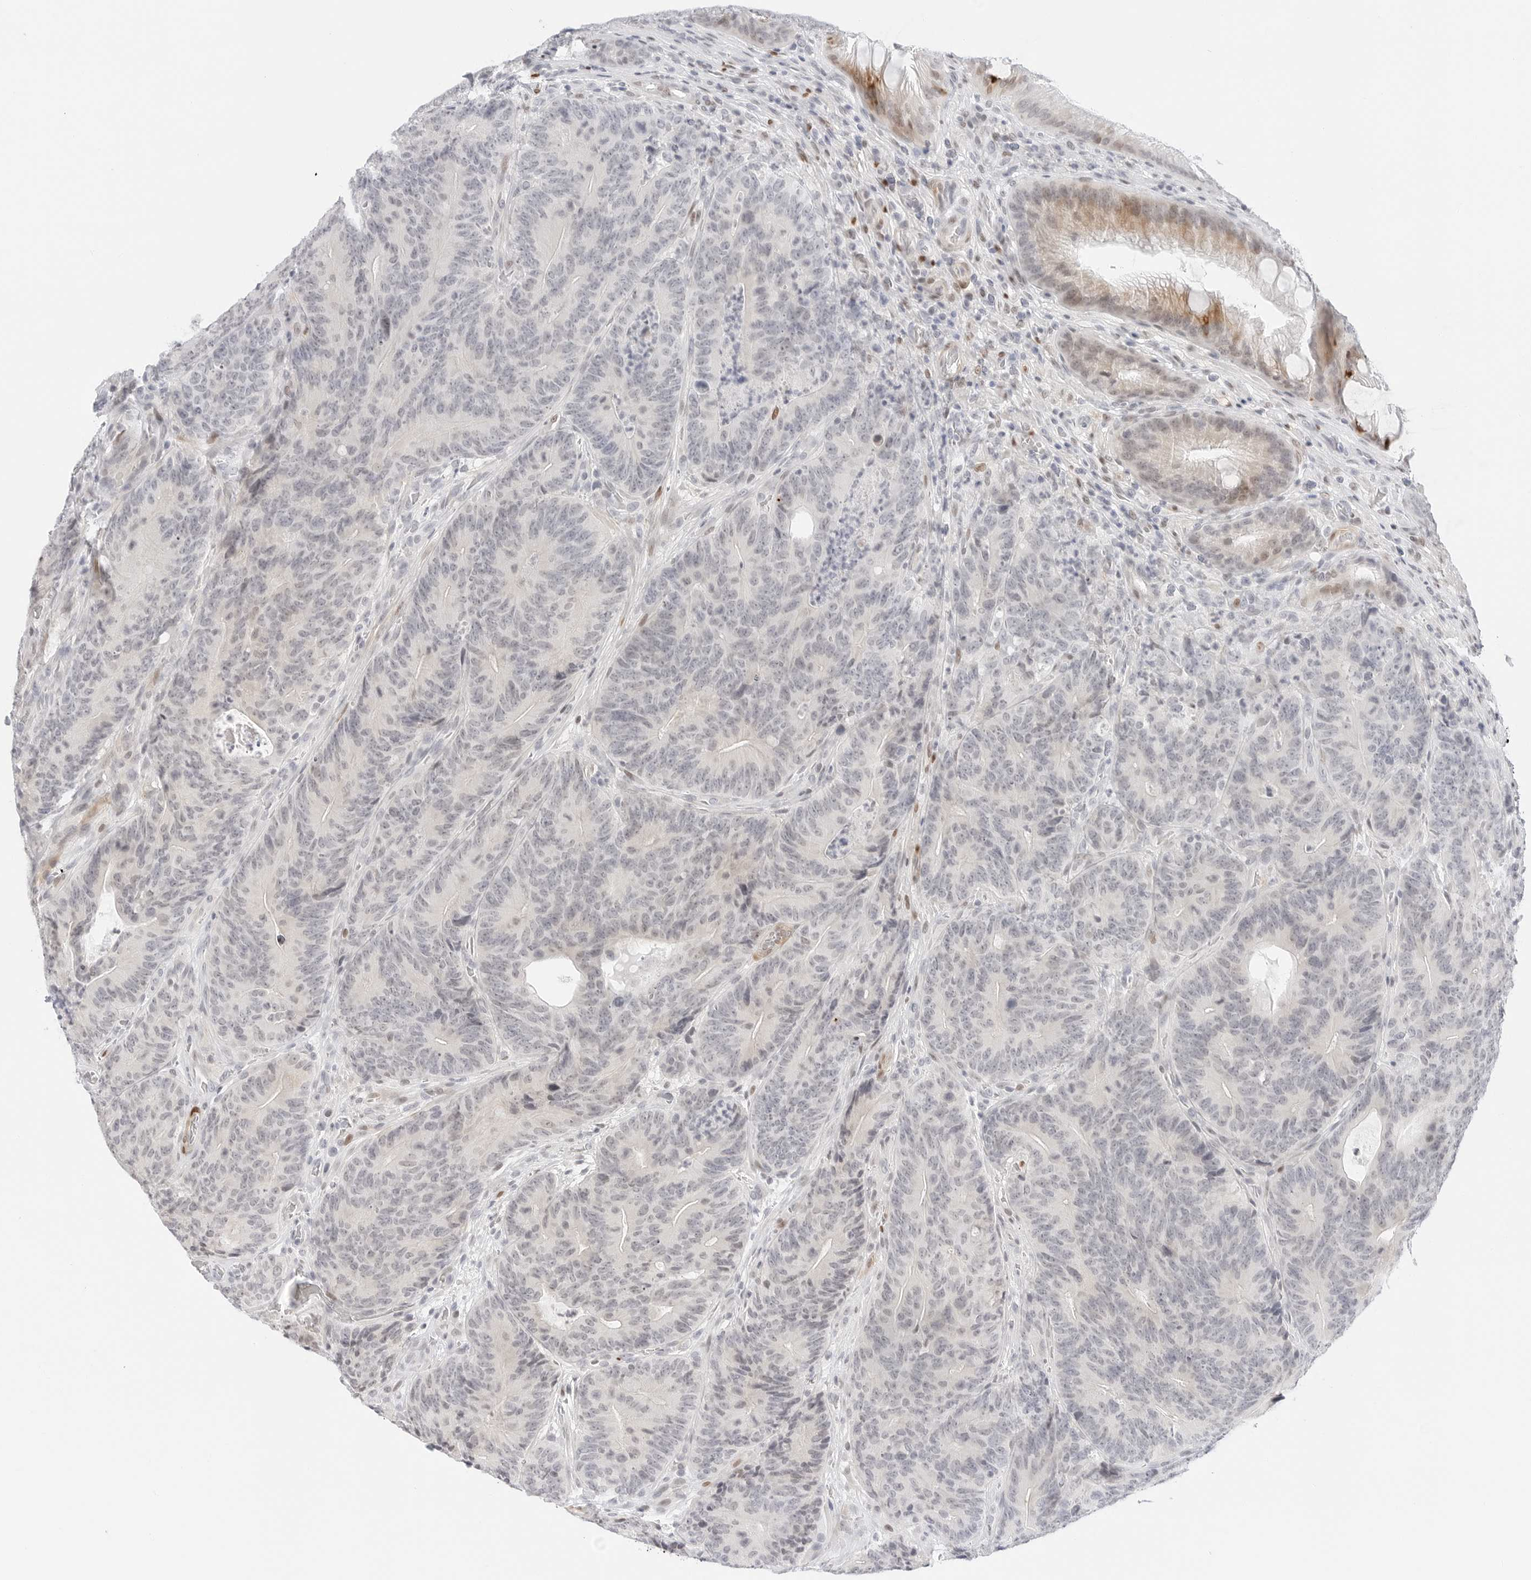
{"staining": {"intensity": "moderate", "quantity": "<25%", "location": "cytoplasmic/membranous,nuclear"}, "tissue": "colorectal cancer", "cell_type": "Tumor cells", "image_type": "cancer", "snomed": [{"axis": "morphology", "description": "Normal tissue, NOS"}, {"axis": "topography", "description": "Colon"}], "caption": "The image demonstrates a brown stain indicating the presence of a protein in the cytoplasmic/membranous and nuclear of tumor cells in colorectal cancer. Using DAB (brown) and hematoxylin (blue) stains, captured at high magnification using brightfield microscopy.", "gene": "SPIDR", "patient": {"sex": "female", "age": 82}}